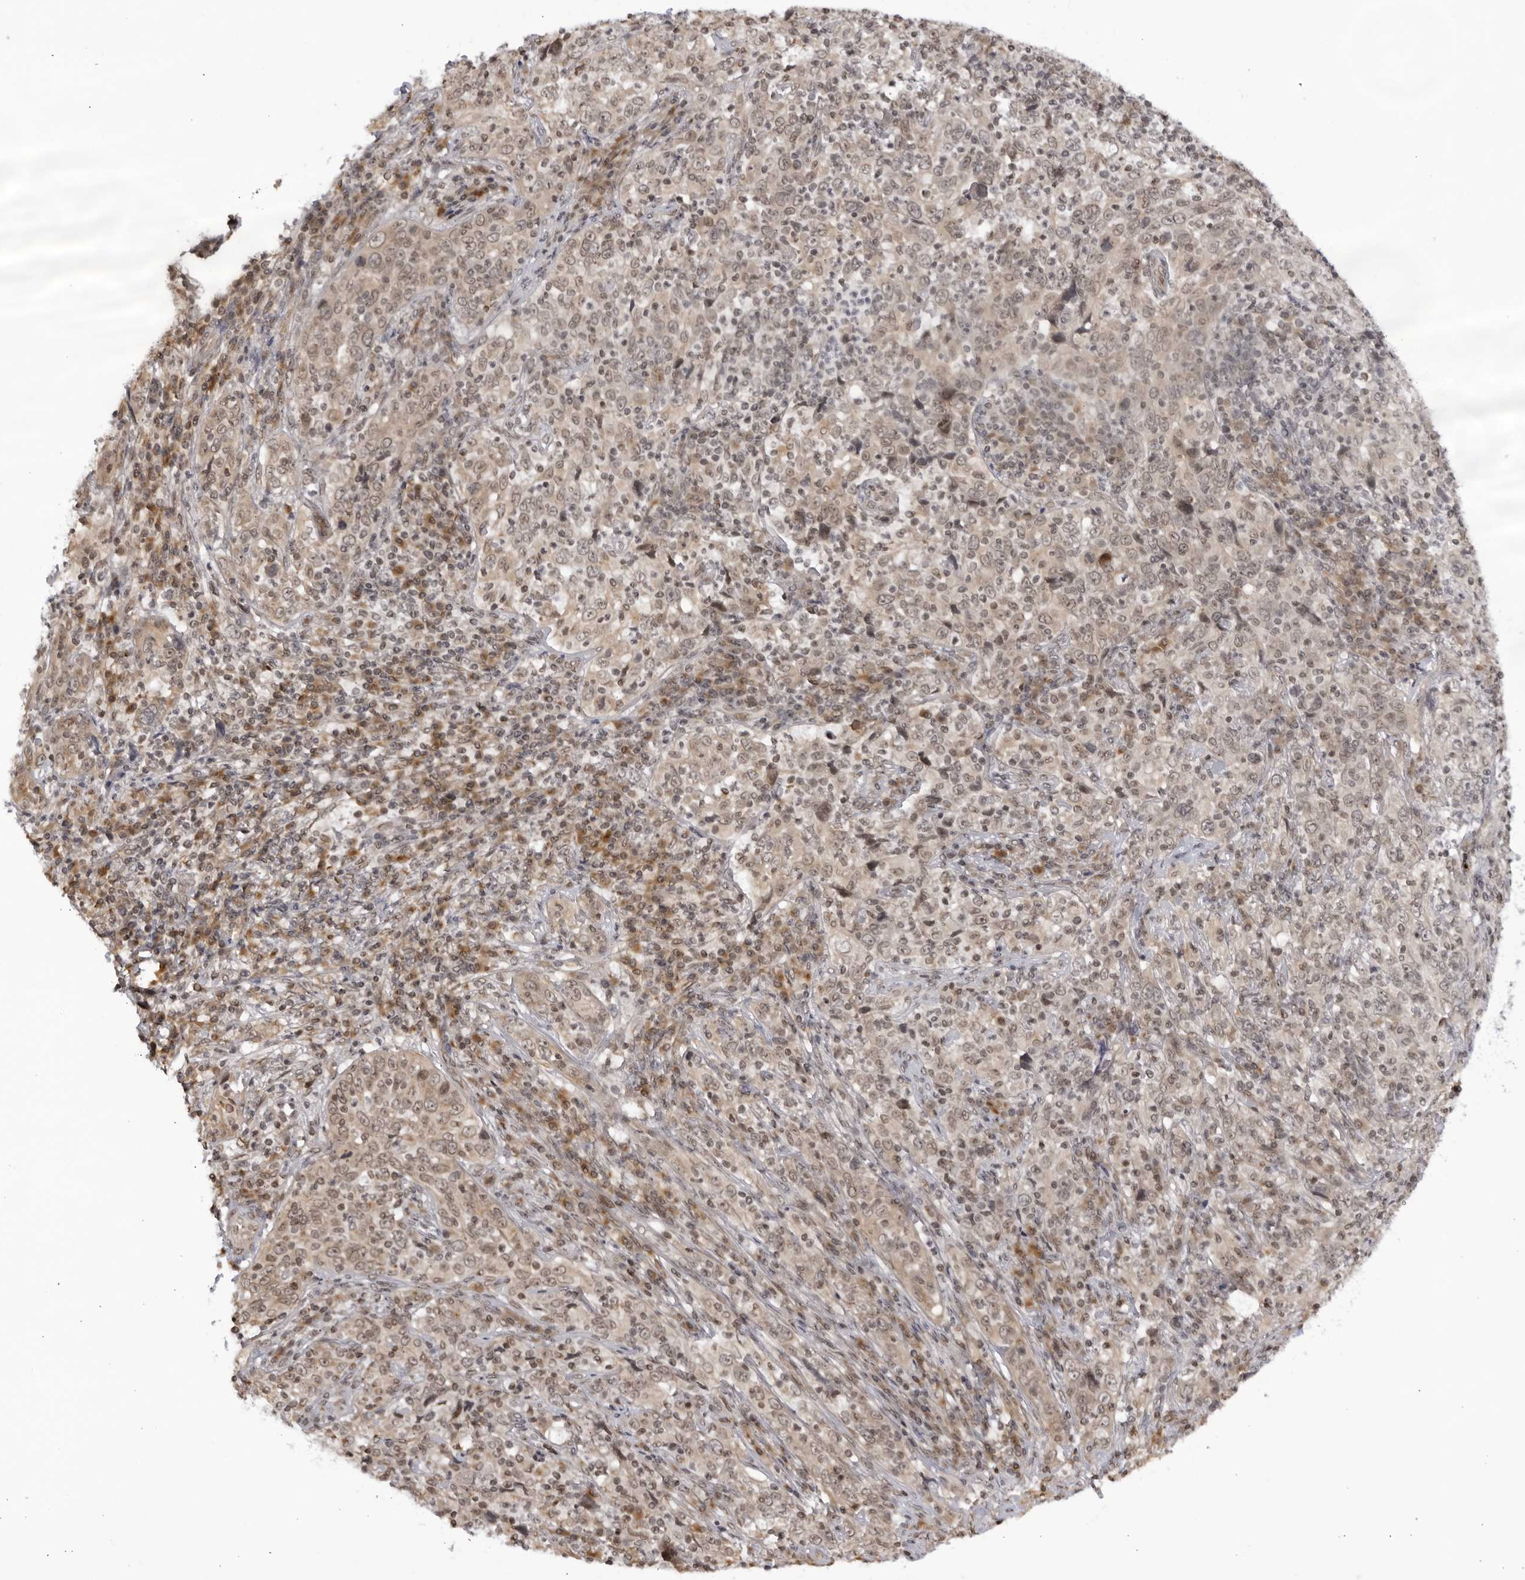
{"staining": {"intensity": "weak", "quantity": ">75%", "location": "nuclear"}, "tissue": "cervical cancer", "cell_type": "Tumor cells", "image_type": "cancer", "snomed": [{"axis": "morphology", "description": "Squamous cell carcinoma, NOS"}, {"axis": "topography", "description": "Cervix"}], "caption": "Tumor cells demonstrate low levels of weak nuclear expression in approximately >75% of cells in human cervical cancer. The protein is stained brown, and the nuclei are stained in blue (DAB (3,3'-diaminobenzidine) IHC with brightfield microscopy, high magnification).", "gene": "RASGEF1C", "patient": {"sex": "female", "age": 46}}